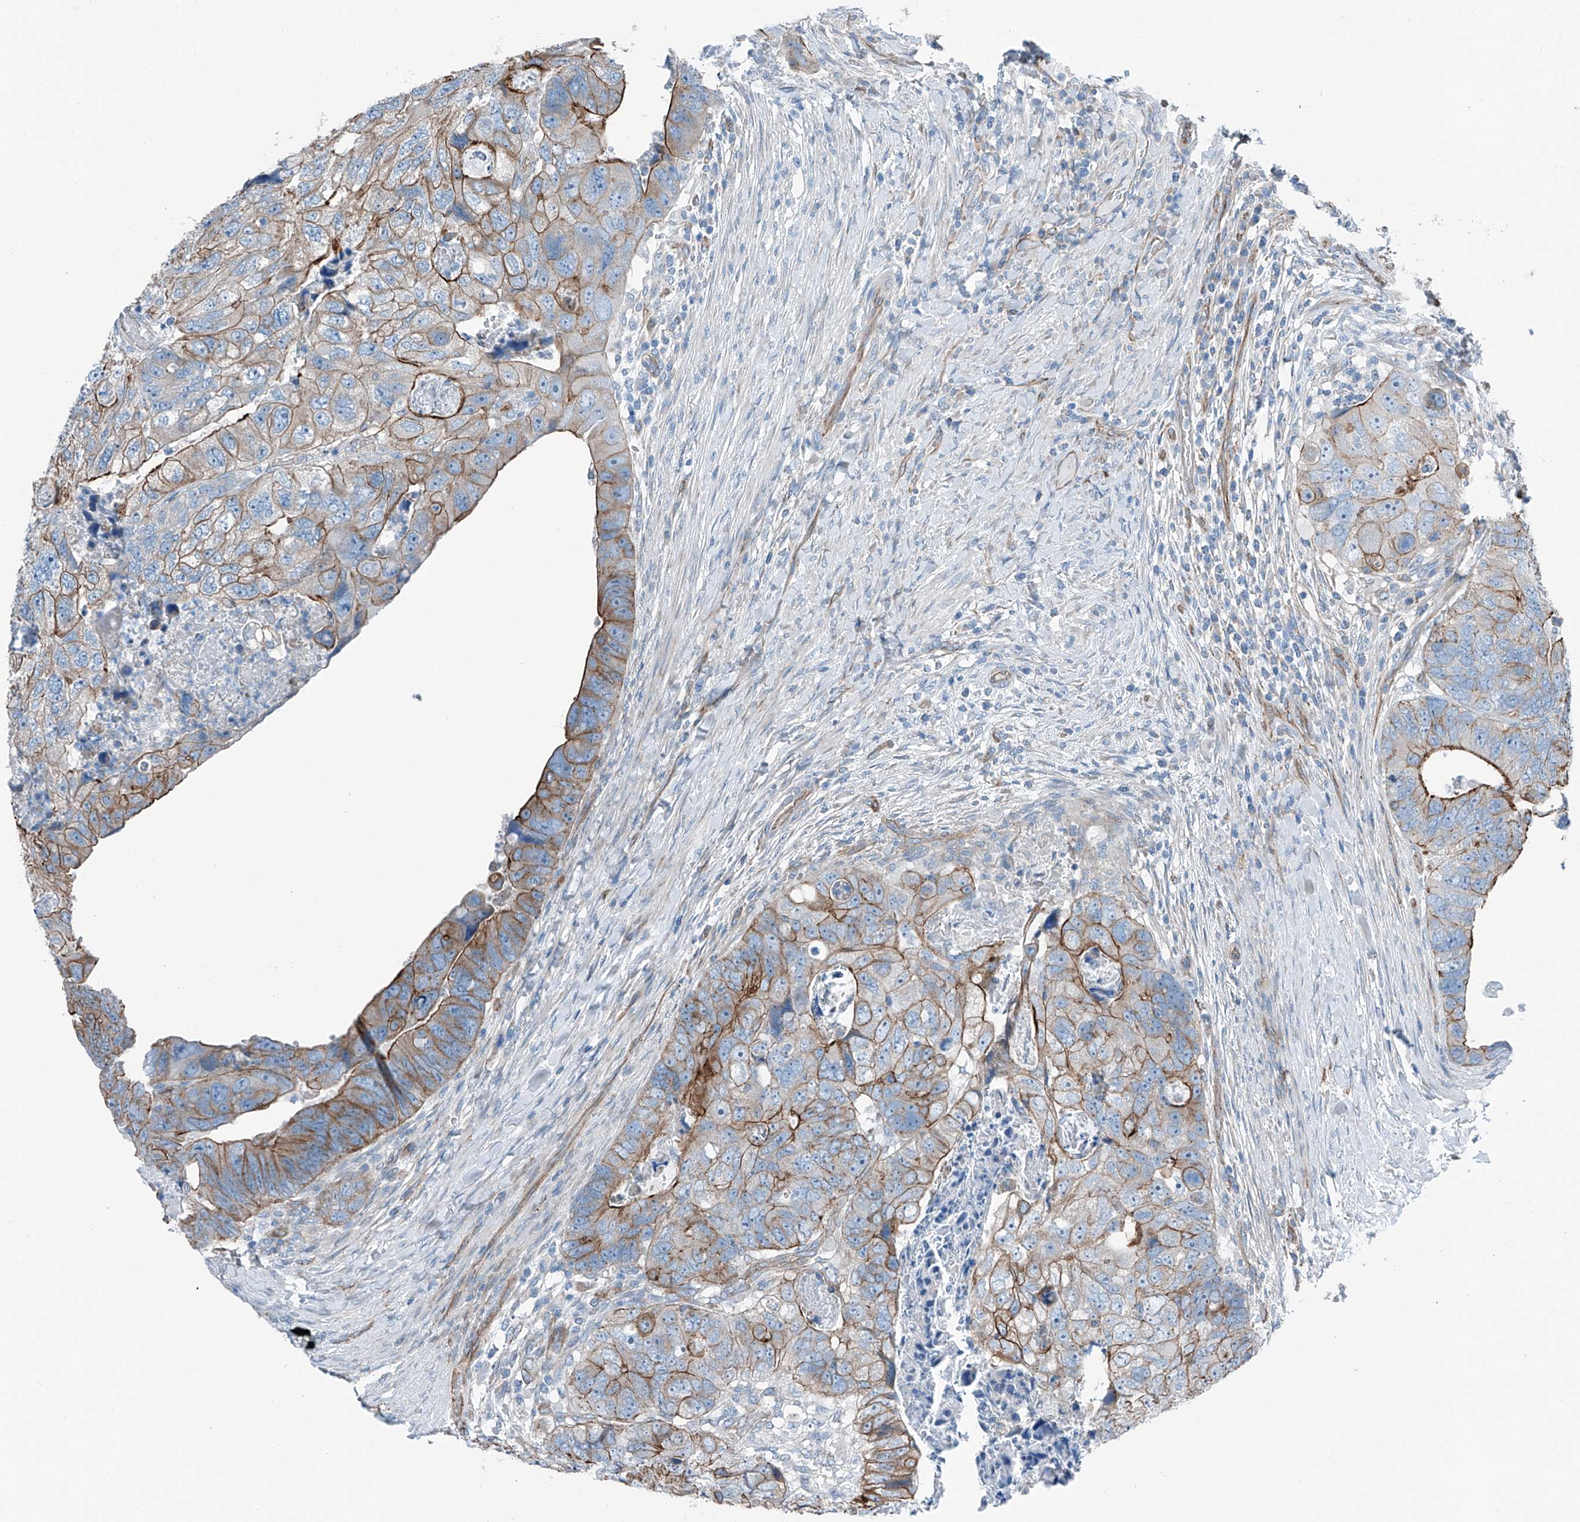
{"staining": {"intensity": "moderate", "quantity": "25%-75%", "location": "cytoplasmic/membranous"}, "tissue": "colorectal cancer", "cell_type": "Tumor cells", "image_type": "cancer", "snomed": [{"axis": "morphology", "description": "Adenocarcinoma, NOS"}, {"axis": "topography", "description": "Rectum"}], "caption": "A brown stain highlights moderate cytoplasmic/membranous expression of a protein in human colorectal cancer tumor cells. (DAB (3,3'-diaminobenzidine) IHC with brightfield microscopy, high magnification).", "gene": "THEMIS2", "patient": {"sex": "male", "age": 59}}